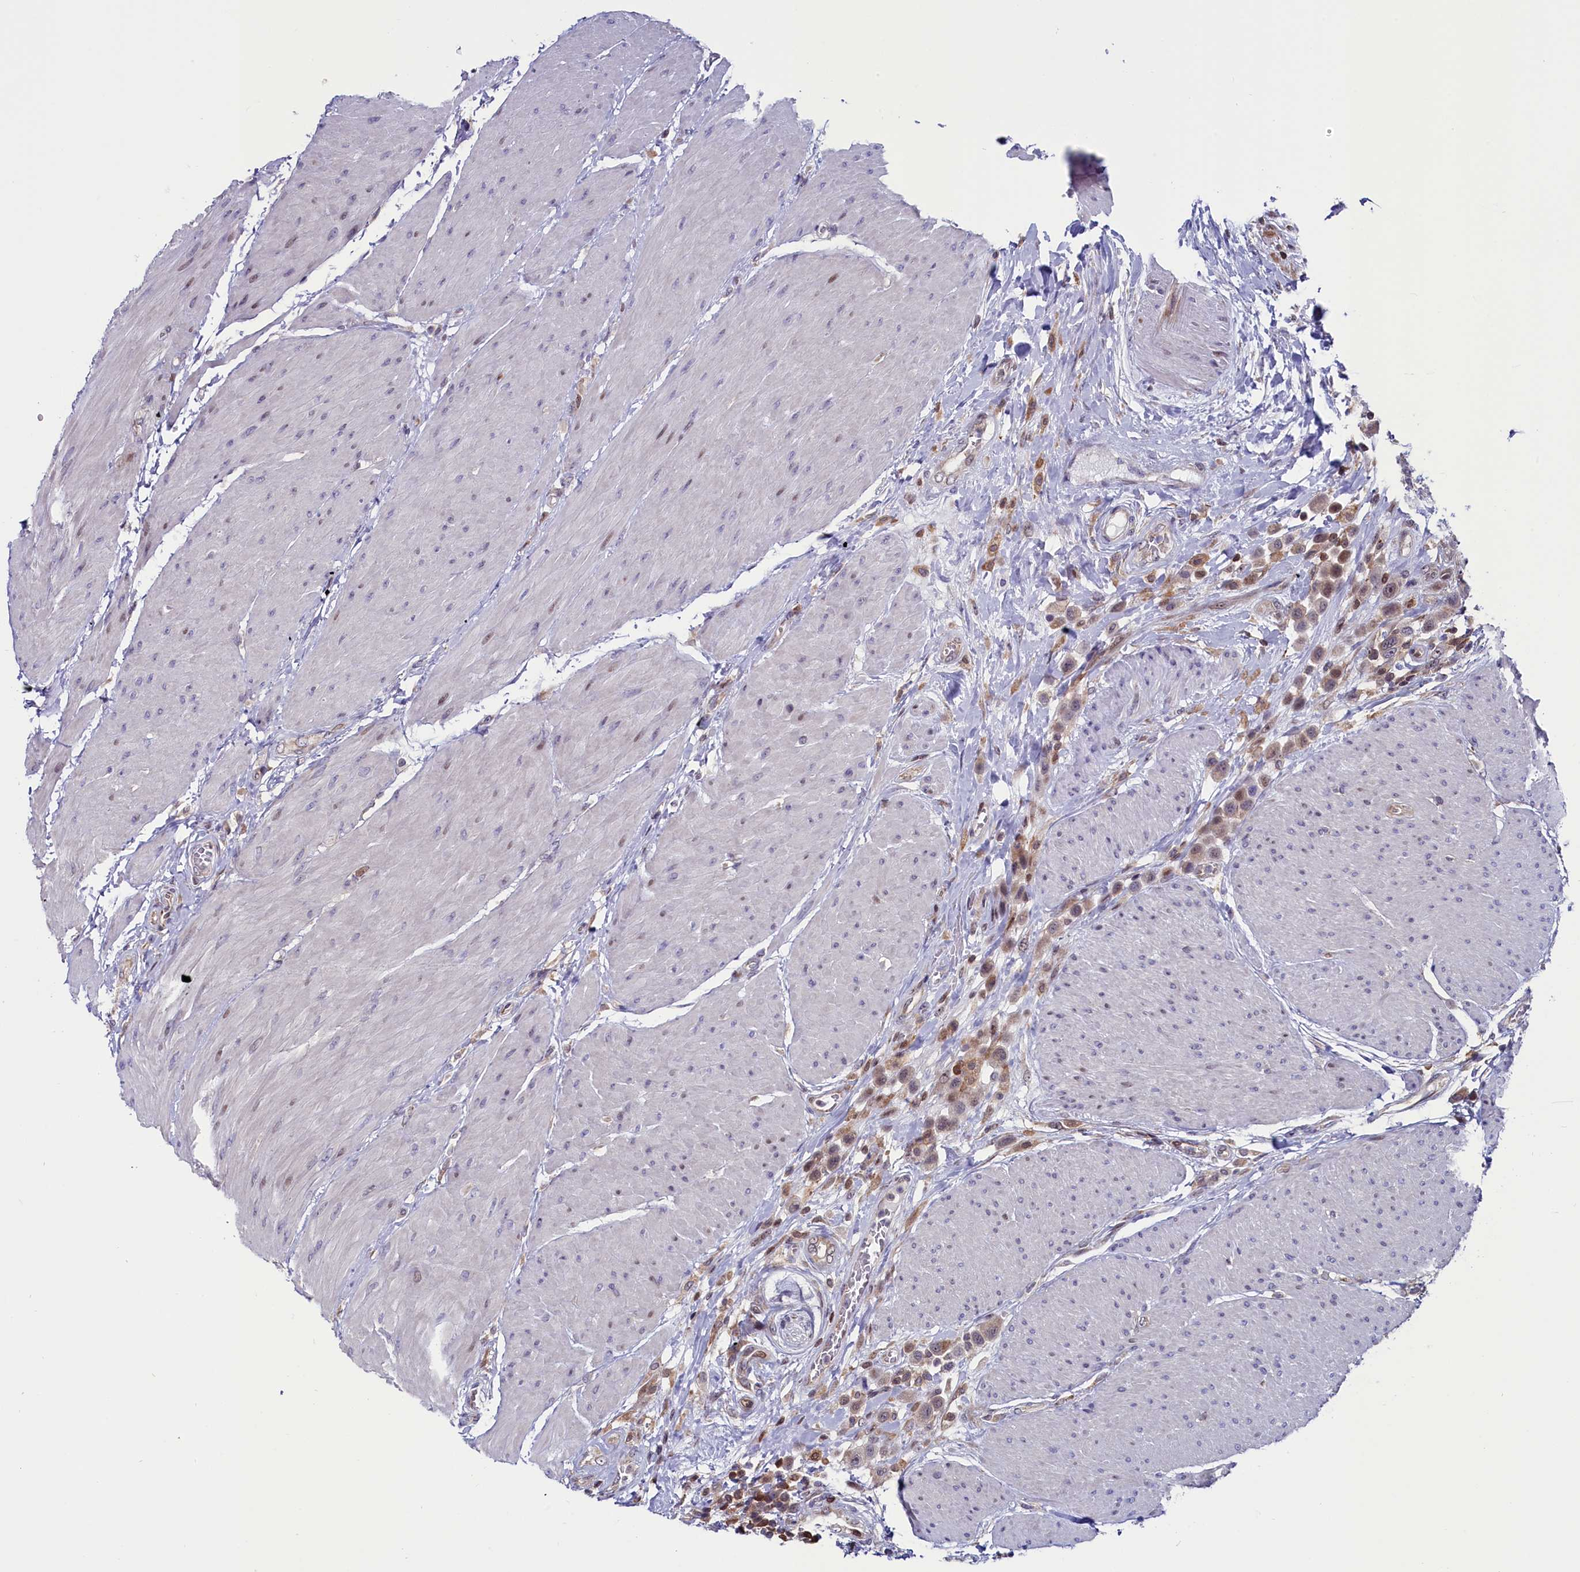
{"staining": {"intensity": "weak", "quantity": ">75%", "location": "cytoplasmic/membranous"}, "tissue": "urothelial cancer", "cell_type": "Tumor cells", "image_type": "cancer", "snomed": [{"axis": "morphology", "description": "Urothelial carcinoma, High grade"}, {"axis": "topography", "description": "Urinary bladder"}], "caption": "The immunohistochemical stain shows weak cytoplasmic/membranous expression in tumor cells of high-grade urothelial carcinoma tissue. (DAB = brown stain, brightfield microscopy at high magnification).", "gene": "CIAPIN1", "patient": {"sex": "male", "age": 50}}